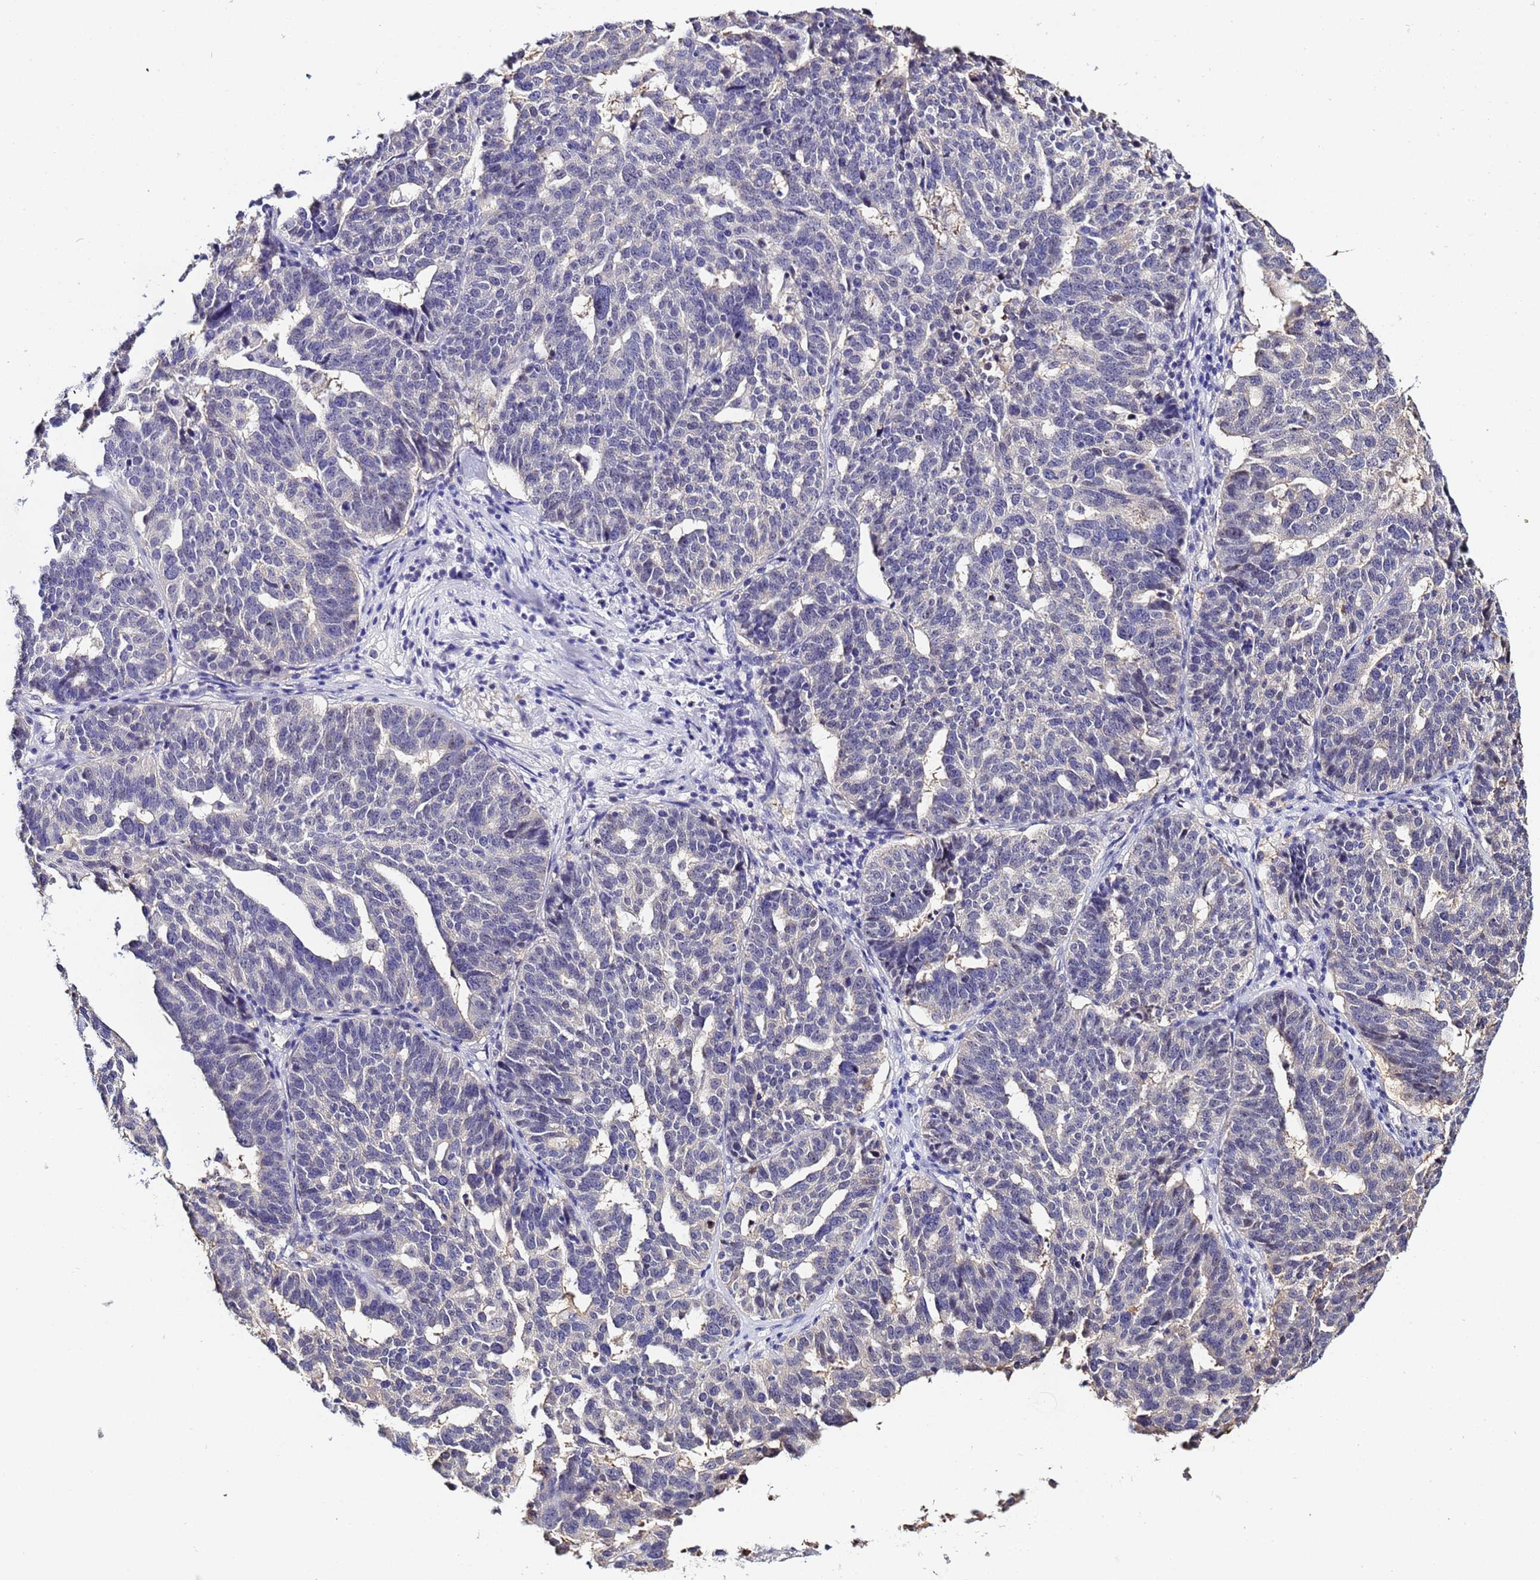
{"staining": {"intensity": "negative", "quantity": "none", "location": "none"}, "tissue": "ovarian cancer", "cell_type": "Tumor cells", "image_type": "cancer", "snomed": [{"axis": "morphology", "description": "Cystadenocarcinoma, serous, NOS"}, {"axis": "topography", "description": "Ovary"}], "caption": "DAB (3,3'-diaminobenzidine) immunohistochemical staining of human ovarian cancer (serous cystadenocarcinoma) demonstrates no significant staining in tumor cells. (DAB immunohistochemistry (IHC) with hematoxylin counter stain).", "gene": "ACTL6B", "patient": {"sex": "female", "age": 59}}